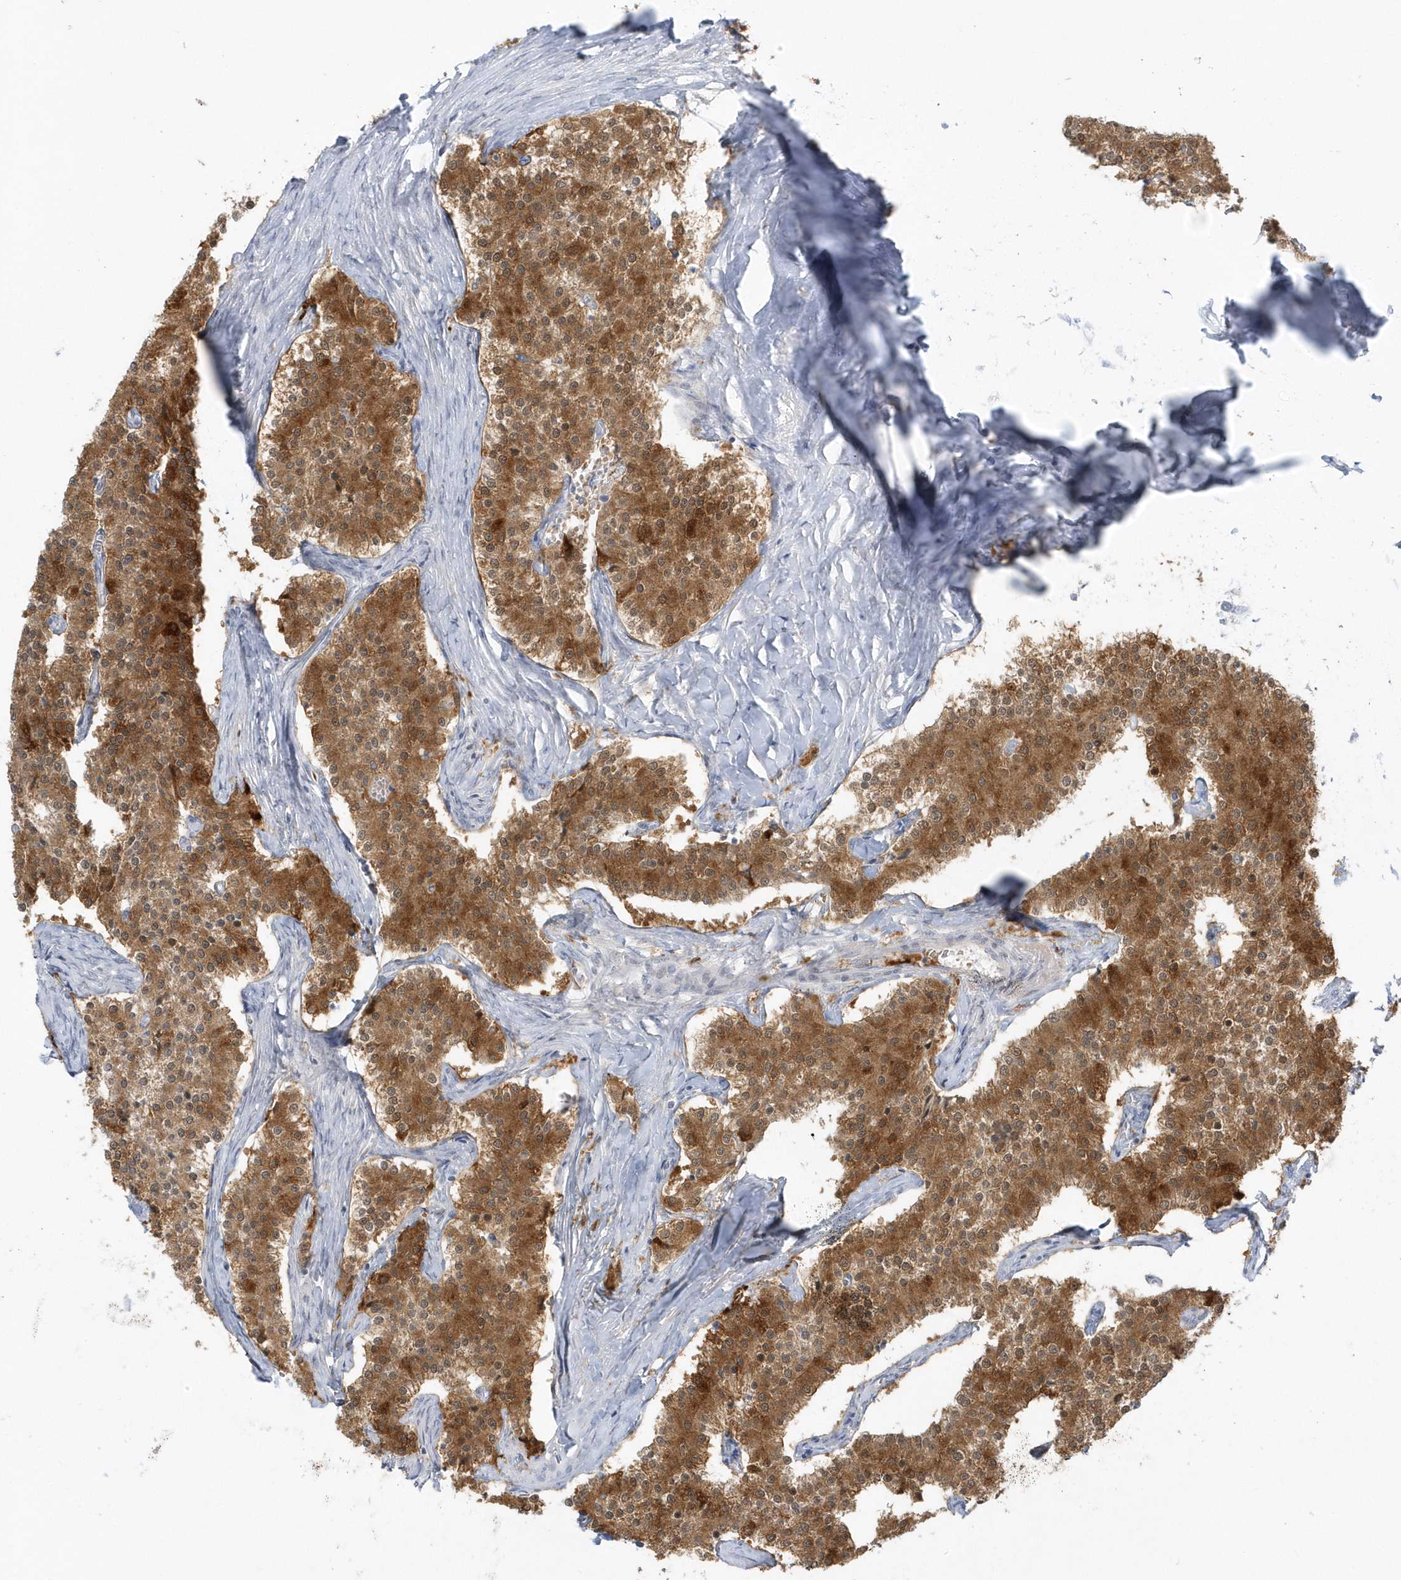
{"staining": {"intensity": "moderate", "quantity": ">75%", "location": "cytoplasmic/membranous"}, "tissue": "carcinoid", "cell_type": "Tumor cells", "image_type": "cancer", "snomed": [{"axis": "morphology", "description": "Carcinoid, malignant, NOS"}, {"axis": "topography", "description": "Colon"}], "caption": "This is a histology image of immunohistochemistry staining of carcinoid, which shows moderate positivity in the cytoplasmic/membranous of tumor cells.", "gene": "PCBD1", "patient": {"sex": "female", "age": 52}}